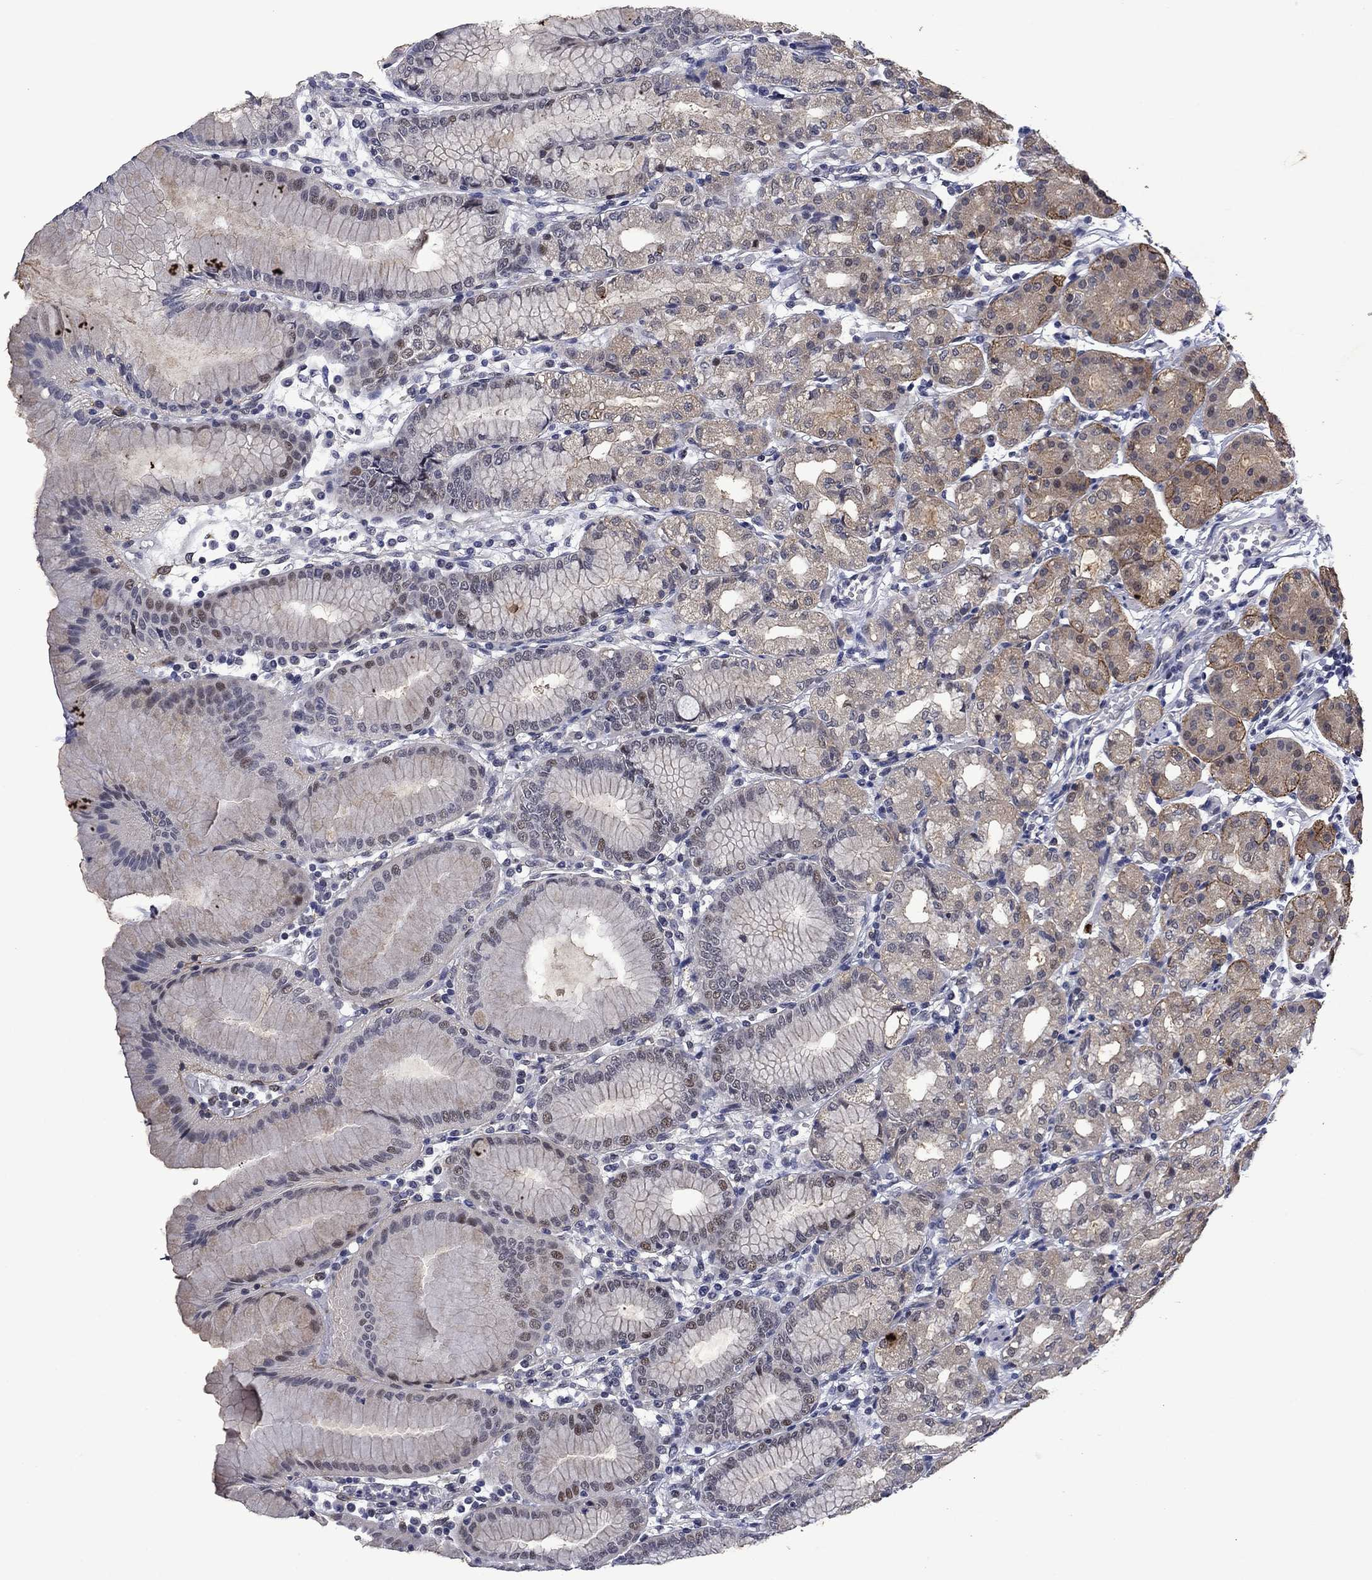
{"staining": {"intensity": "moderate", "quantity": "25%-75%", "location": "cytoplasmic/membranous"}, "tissue": "stomach", "cell_type": "Glandular cells", "image_type": "normal", "snomed": [{"axis": "morphology", "description": "Normal tissue, NOS"}, {"axis": "topography", "description": "Skeletal muscle"}, {"axis": "topography", "description": "Stomach"}], "caption": "Stomach stained with immunohistochemistry reveals moderate cytoplasmic/membranous staining in approximately 25%-75% of glandular cells.", "gene": "PHKA1", "patient": {"sex": "female", "age": 57}}